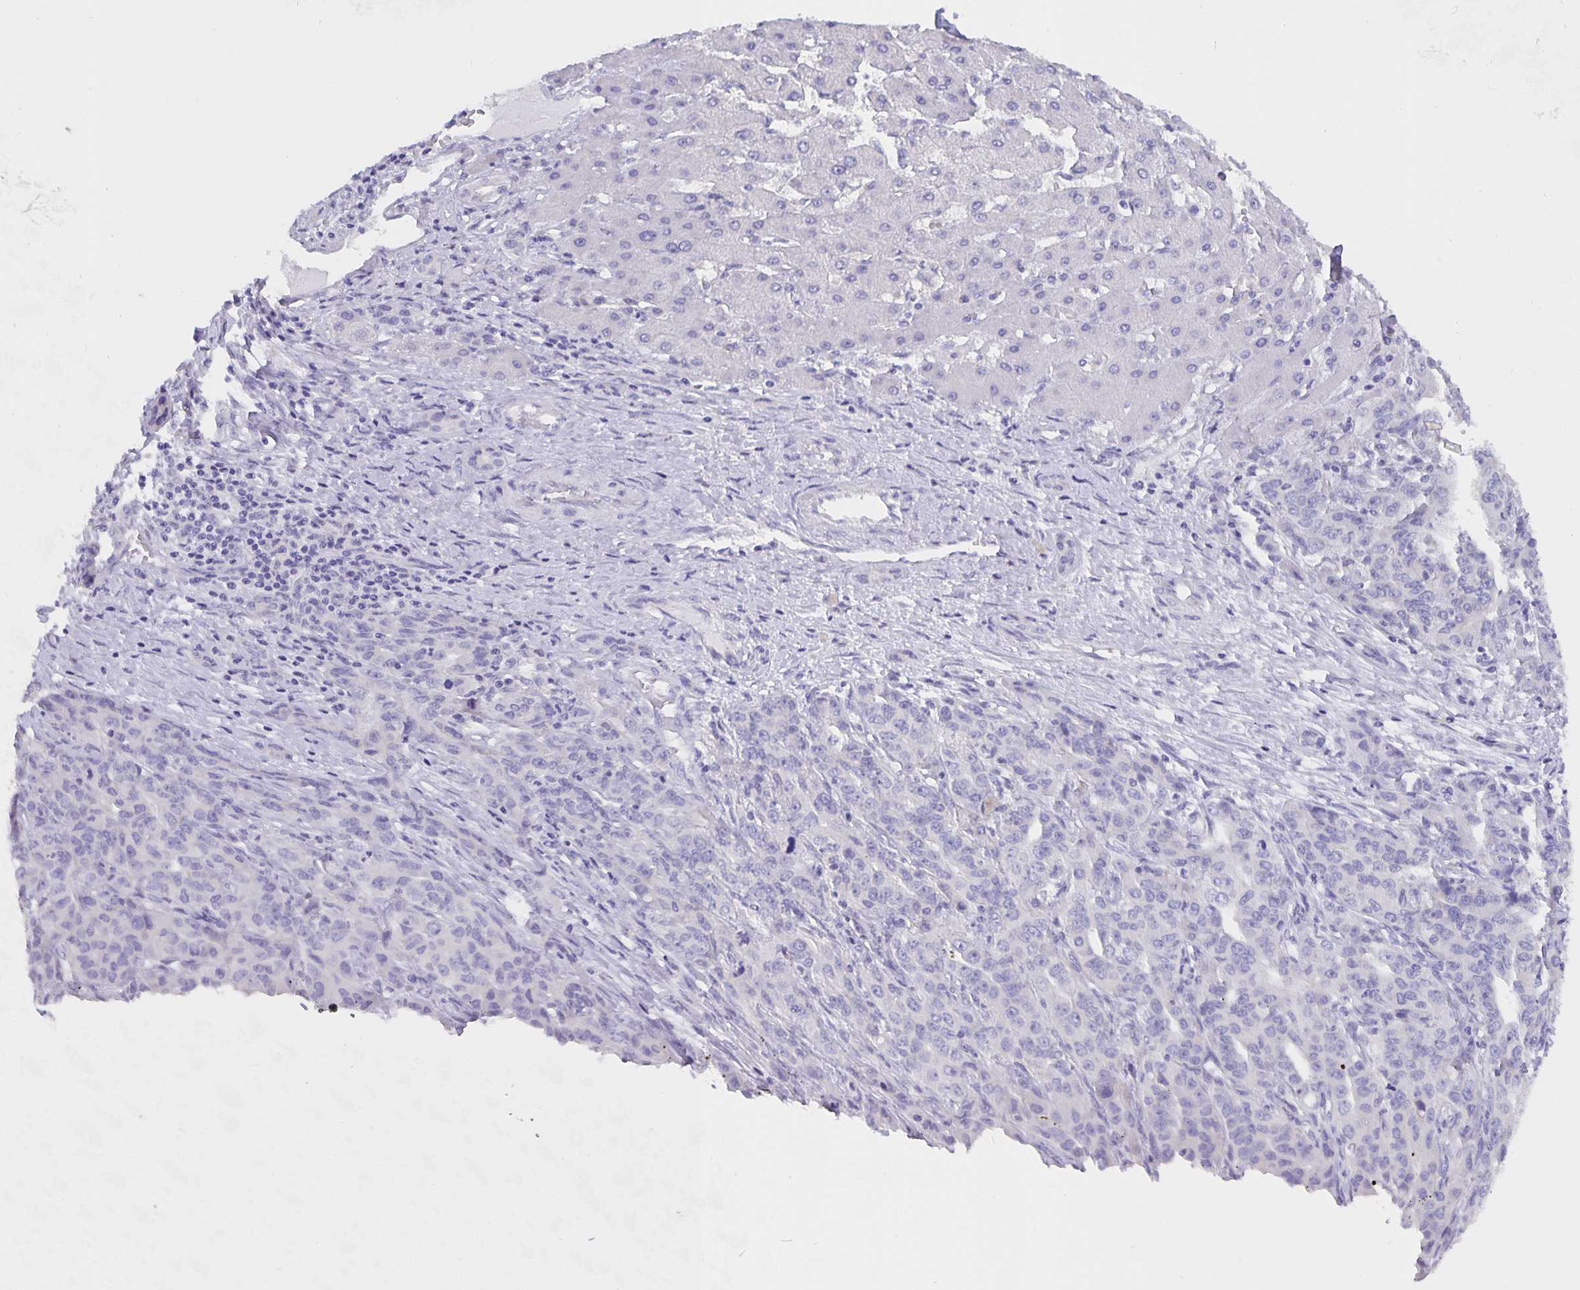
{"staining": {"intensity": "negative", "quantity": "none", "location": "none"}, "tissue": "liver cancer", "cell_type": "Tumor cells", "image_type": "cancer", "snomed": [{"axis": "morphology", "description": "Cholangiocarcinoma"}, {"axis": "topography", "description": "Liver"}], "caption": "An image of cholangiocarcinoma (liver) stained for a protein exhibits no brown staining in tumor cells. (Brightfield microscopy of DAB IHC at high magnification).", "gene": "CFAP74", "patient": {"sex": "male", "age": 59}}